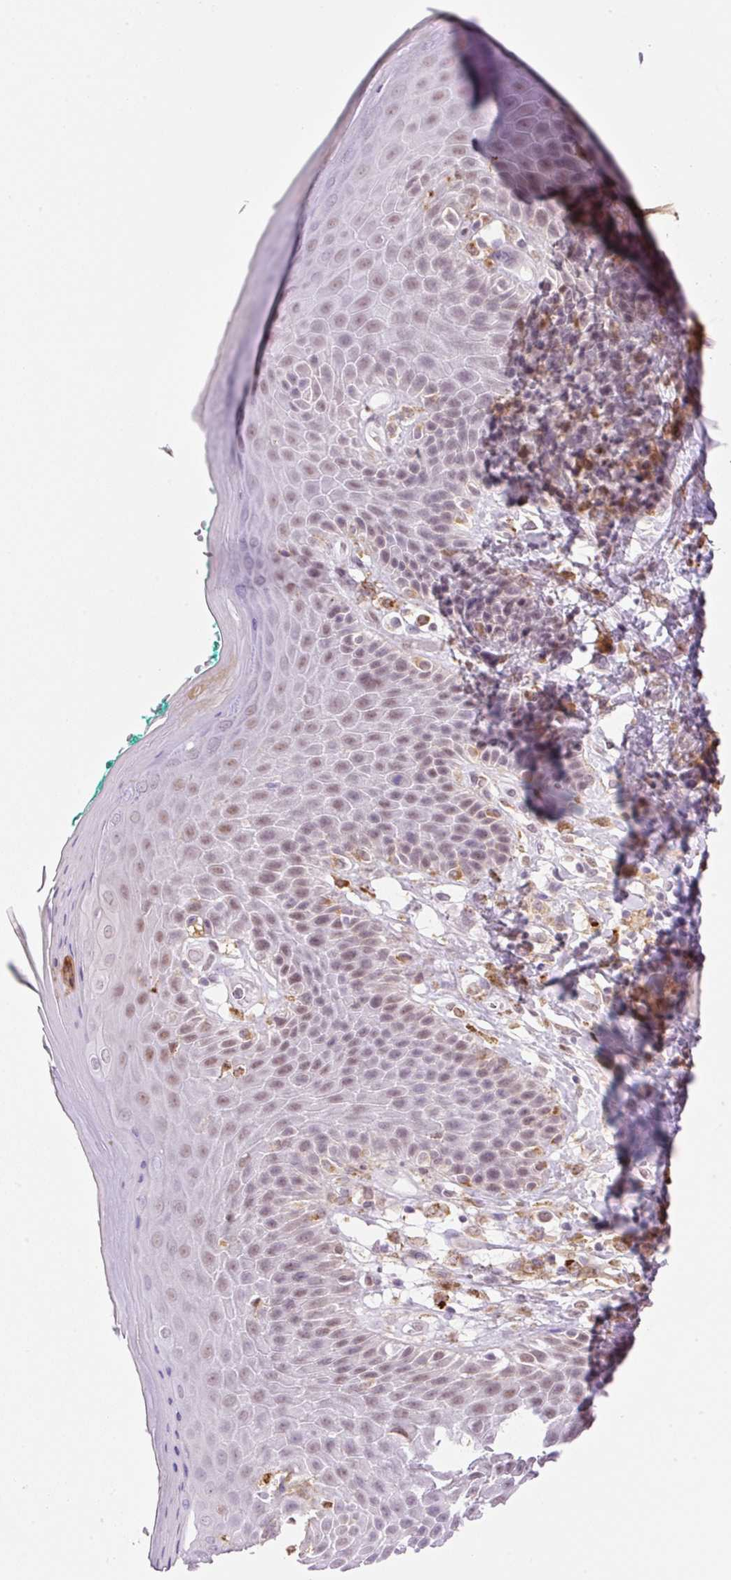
{"staining": {"intensity": "moderate", "quantity": "25%-75%", "location": "nuclear"}, "tissue": "skin", "cell_type": "Epidermal cells", "image_type": "normal", "snomed": [{"axis": "morphology", "description": "Normal tissue, NOS"}, {"axis": "topography", "description": "Peripheral nerve tissue"}], "caption": "The image shows immunohistochemical staining of unremarkable skin. There is moderate nuclear expression is identified in about 25%-75% of epidermal cells. (Stains: DAB in brown, nuclei in blue, Microscopy: brightfield microscopy at high magnification).", "gene": "PALM3", "patient": {"sex": "male", "age": 51}}